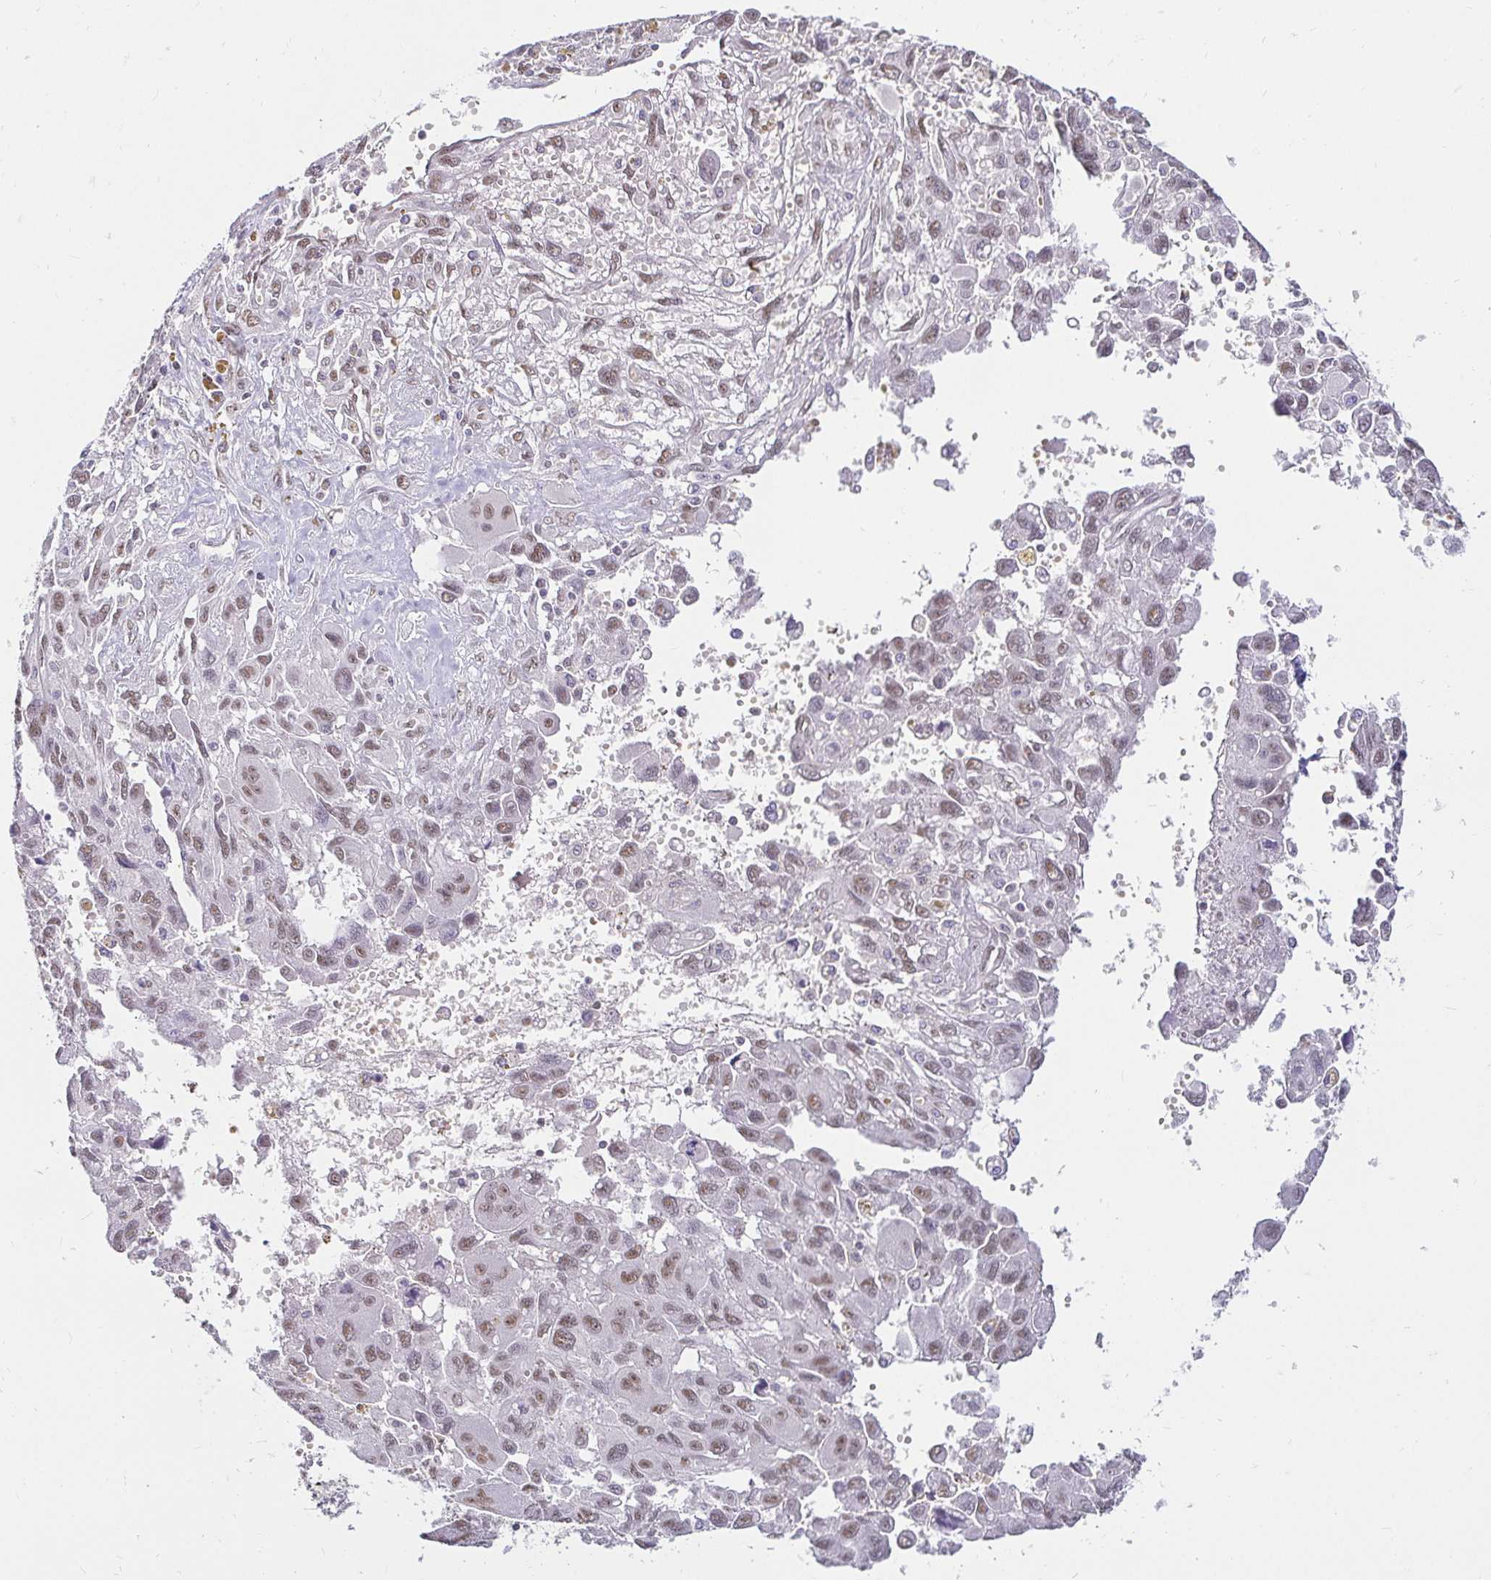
{"staining": {"intensity": "moderate", "quantity": ">75%", "location": "nuclear"}, "tissue": "pancreatic cancer", "cell_type": "Tumor cells", "image_type": "cancer", "snomed": [{"axis": "morphology", "description": "Adenocarcinoma, NOS"}, {"axis": "topography", "description": "Pancreas"}], "caption": "DAB (3,3'-diaminobenzidine) immunohistochemical staining of pancreatic cancer exhibits moderate nuclear protein staining in approximately >75% of tumor cells.", "gene": "RIMS4", "patient": {"sex": "female", "age": 47}}